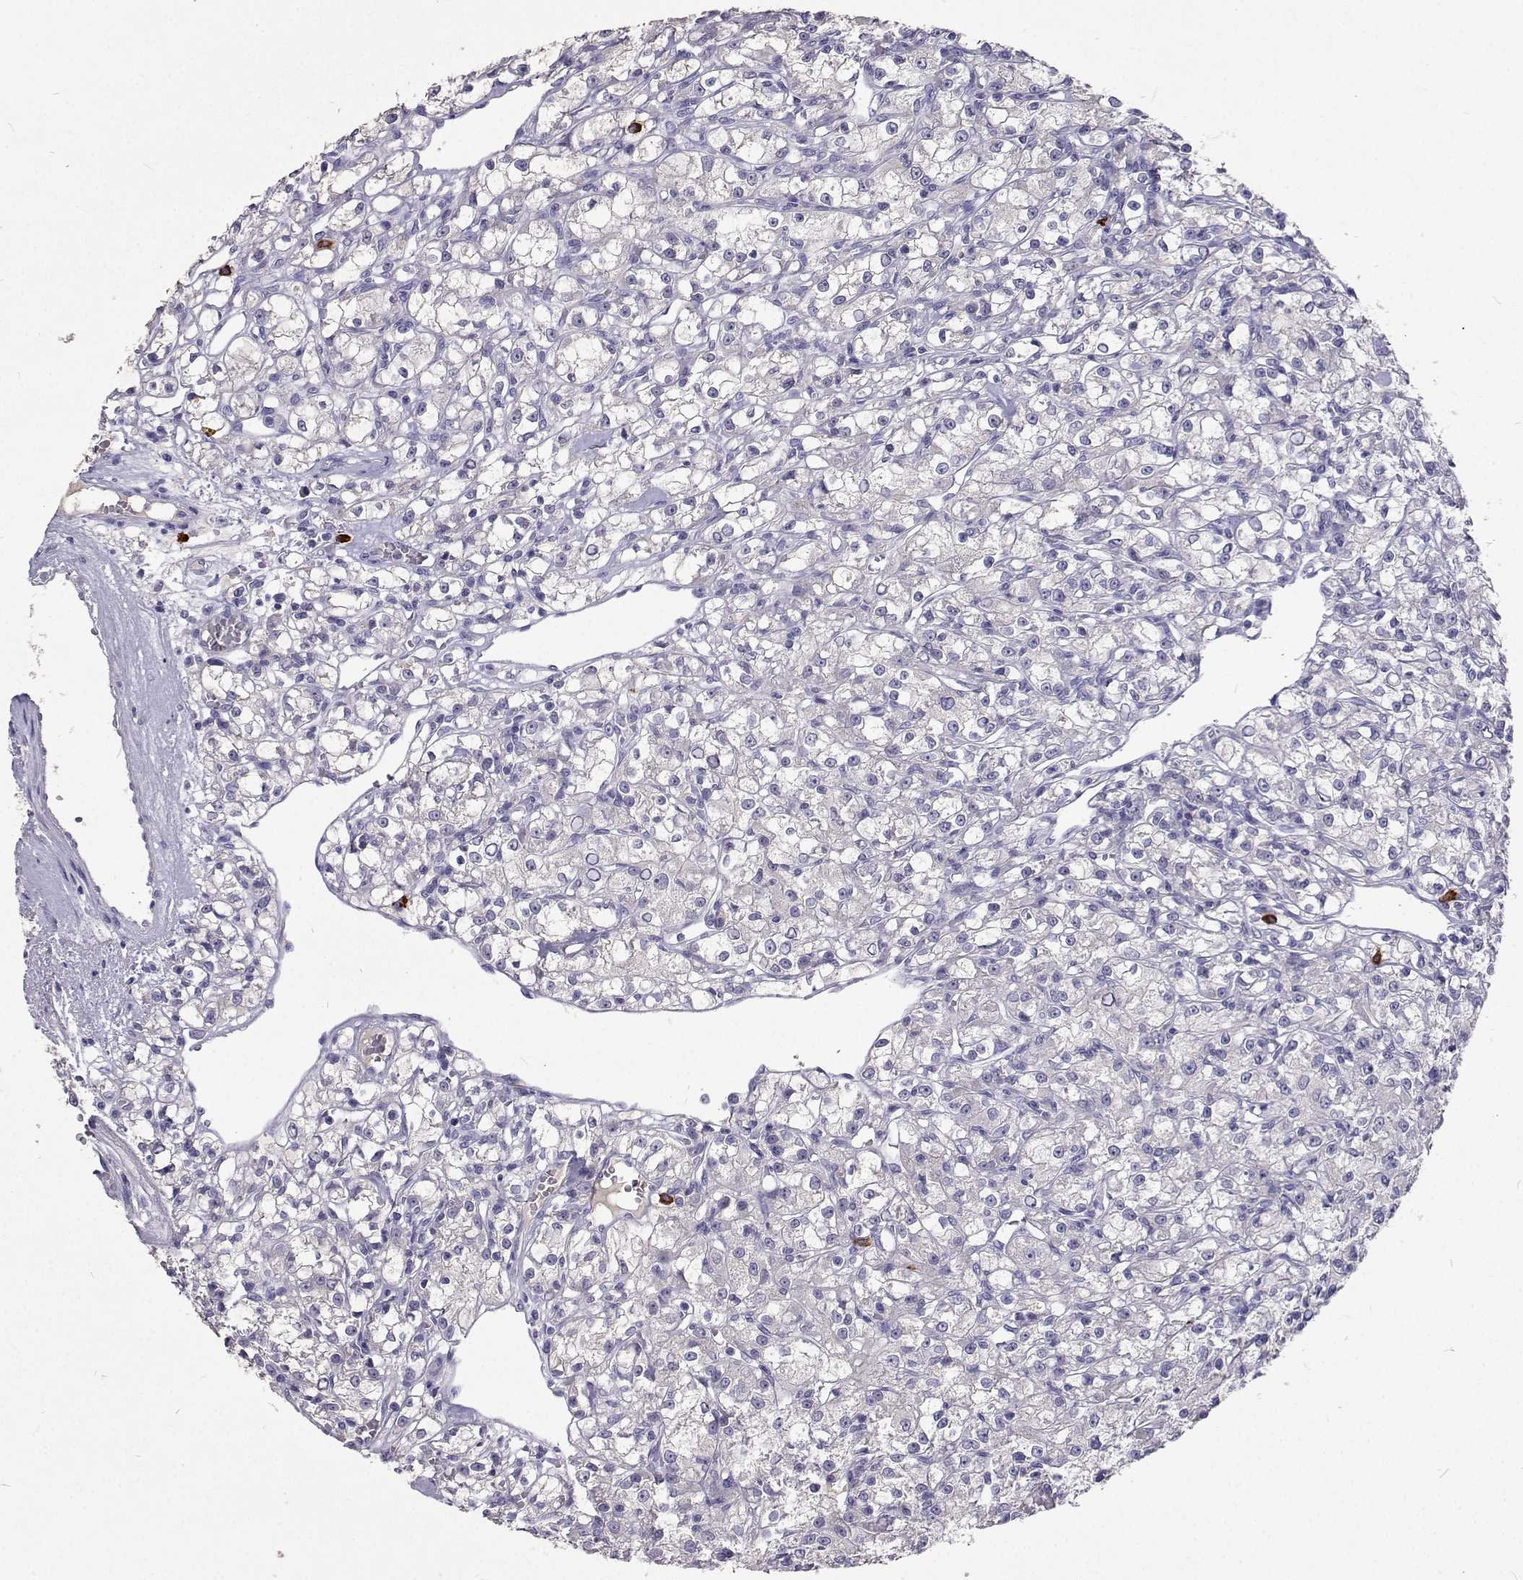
{"staining": {"intensity": "negative", "quantity": "none", "location": "none"}, "tissue": "renal cancer", "cell_type": "Tumor cells", "image_type": "cancer", "snomed": [{"axis": "morphology", "description": "Adenocarcinoma, NOS"}, {"axis": "topography", "description": "Kidney"}], "caption": "Histopathology image shows no protein staining in tumor cells of renal adenocarcinoma tissue.", "gene": "CFAP44", "patient": {"sex": "female", "age": 59}}